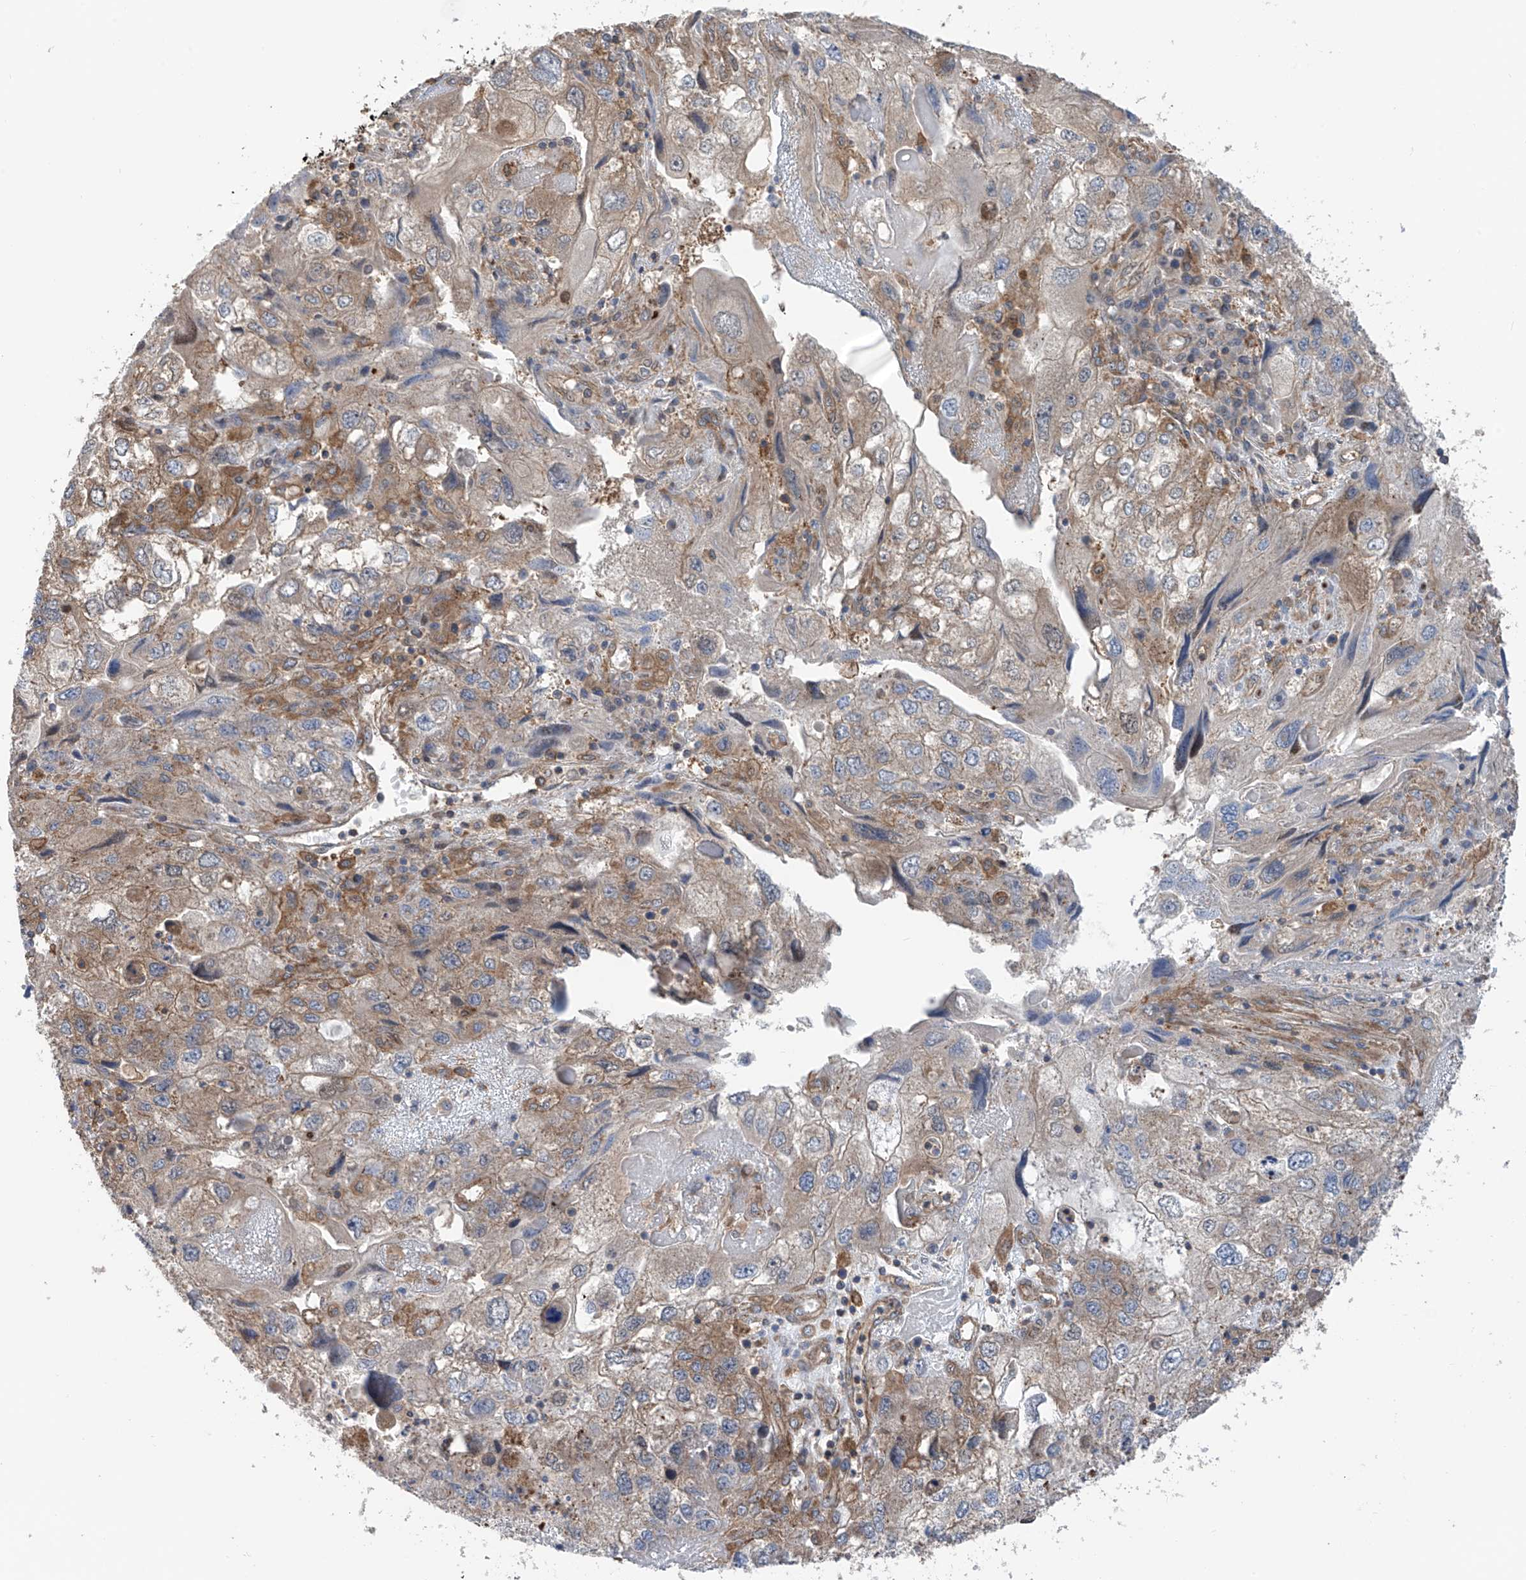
{"staining": {"intensity": "weak", "quantity": ">75%", "location": "cytoplasmic/membranous"}, "tissue": "endometrial cancer", "cell_type": "Tumor cells", "image_type": "cancer", "snomed": [{"axis": "morphology", "description": "Adenocarcinoma, NOS"}, {"axis": "topography", "description": "Endometrium"}], "caption": "Endometrial adenocarcinoma tissue displays weak cytoplasmic/membranous staining in about >75% of tumor cells", "gene": "CHPF", "patient": {"sex": "female", "age": 49}}